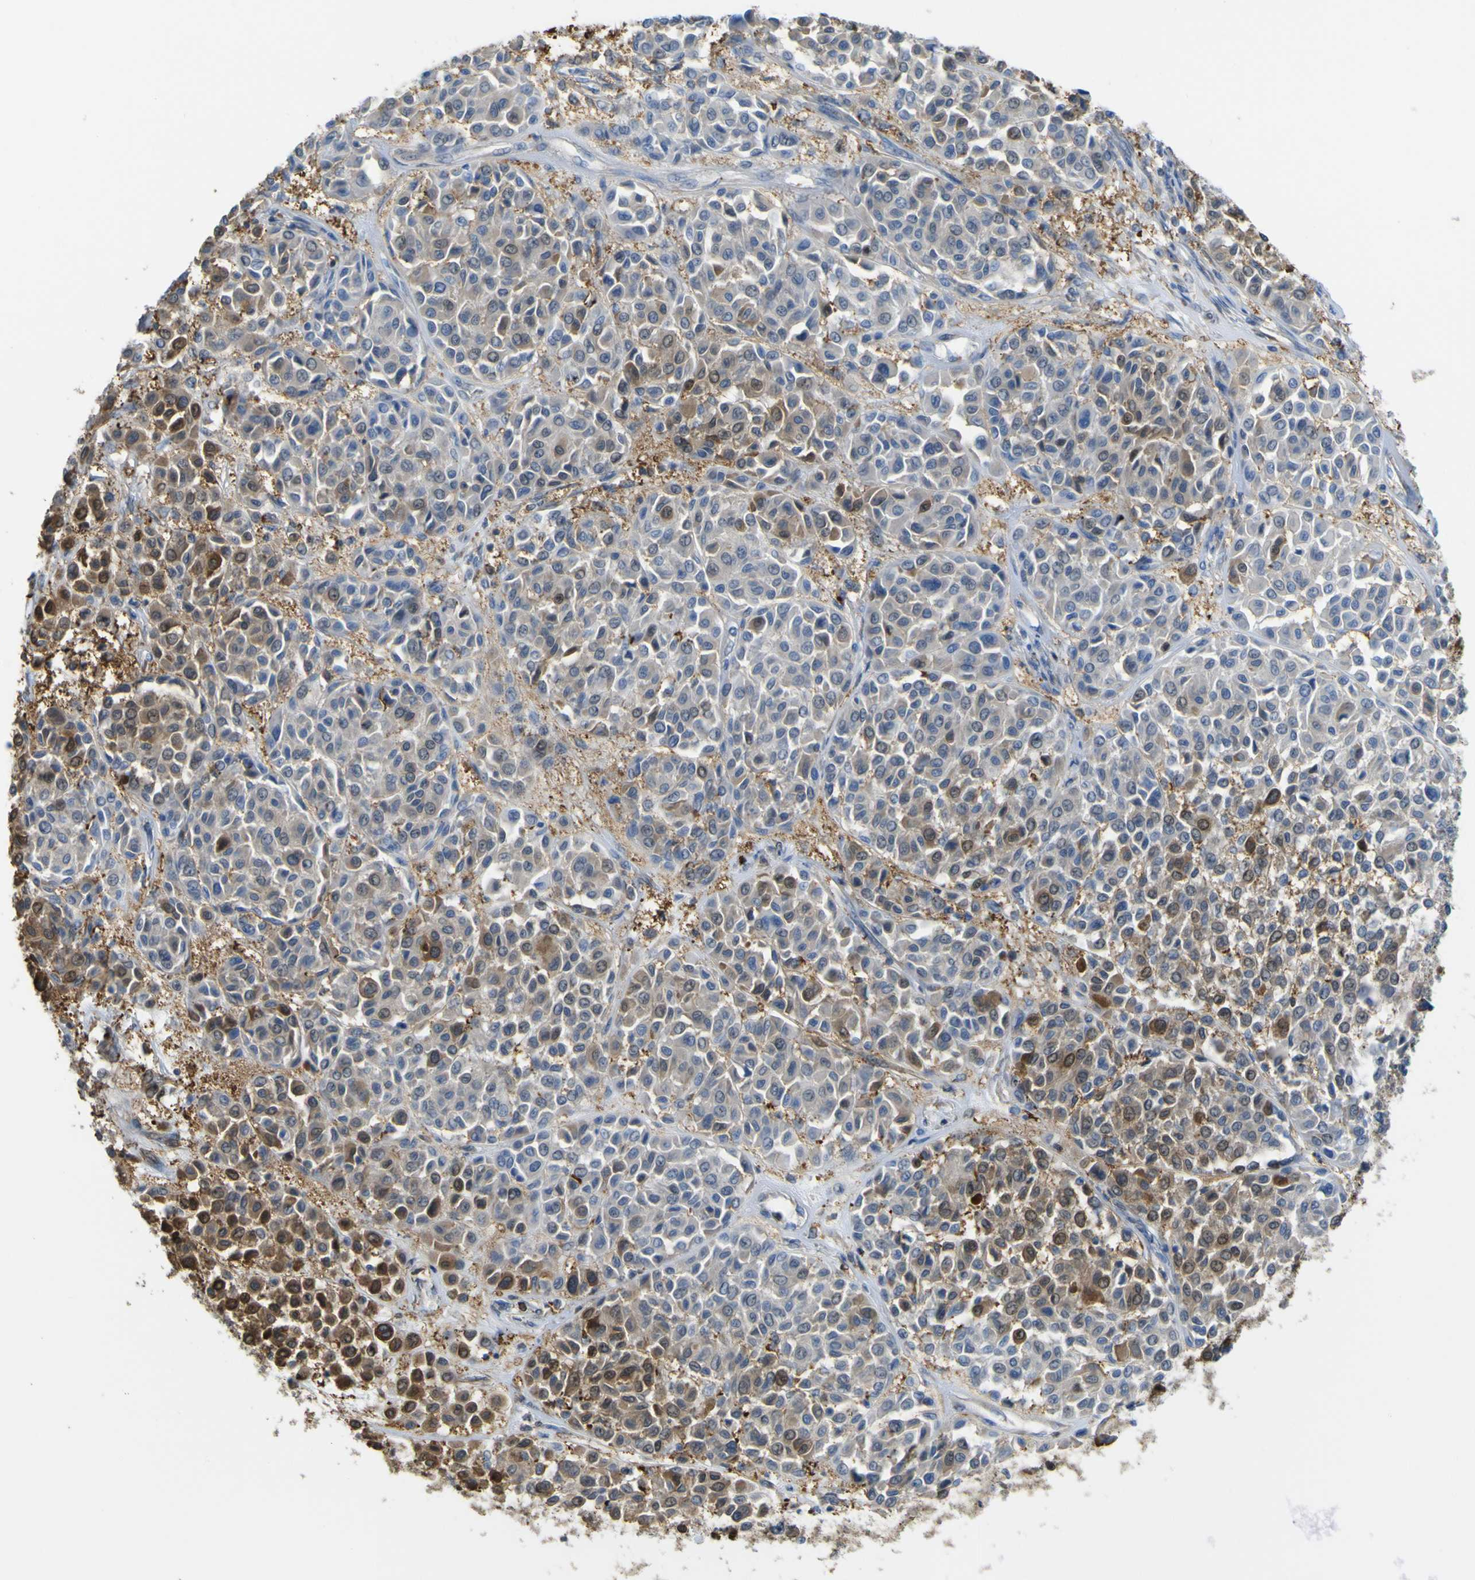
{"staining": {"intensity": "moderate", "quantity": "25%-75%", "location": "cytoplasmic/membranous"}, "tissue": "melanoma", "cell_type": "Tumor cells", "image_type": "cancer", "snomed": [{"axis": "morphology", "description": "Malignant melanoma, Metastatic site"}, {"axis": "topography", "description": "Soft tissue"}], "caption": "Malignant melanoma (metastatic site) stained for a protein shows moderate cytoplasmic/membranous positivity in tumor cells.", "gene": "ABHD3", "patient": {"sex": "male", "age": 41}}